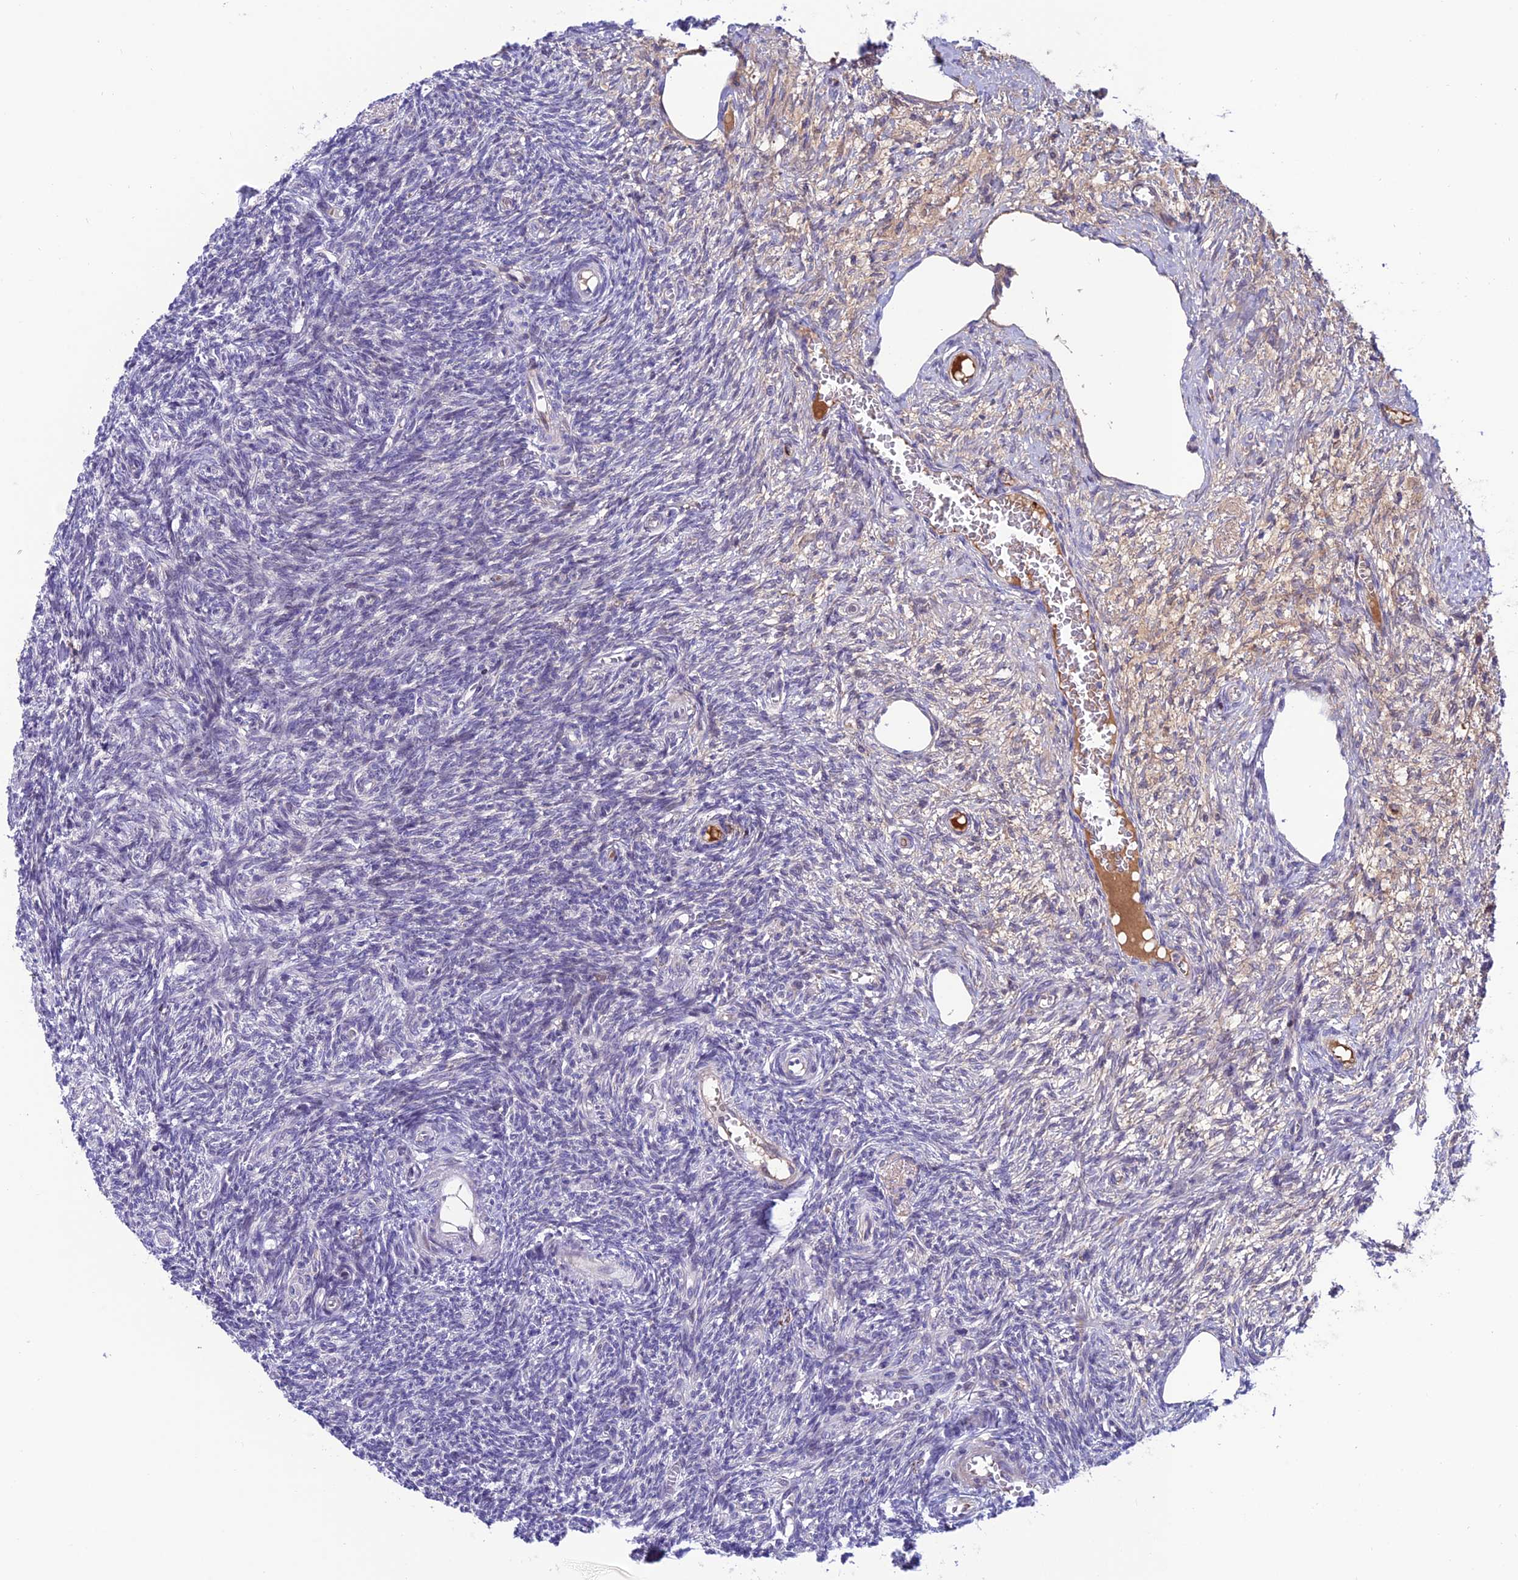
{"staining": {"intensity": "negative", "quantity": "none", "location": "none"}, "tissue": "ovary", "cell_type": "Ovarian stroma cells", "image_type": "normal", "snomed": [{"axis": "morphology", "description": "Normal tissue, NOS"}, {"axis": "topography", "description": "Ovary"}], "caption": "High power microscopy histopathology image of an immunohistochemistry (IHC) micrograph of benign ovary, revealing no significant positivity in ovarian stroma cells.", "gene": "ARHGEF18", "patient": {"sex": "female", "age": 27}}